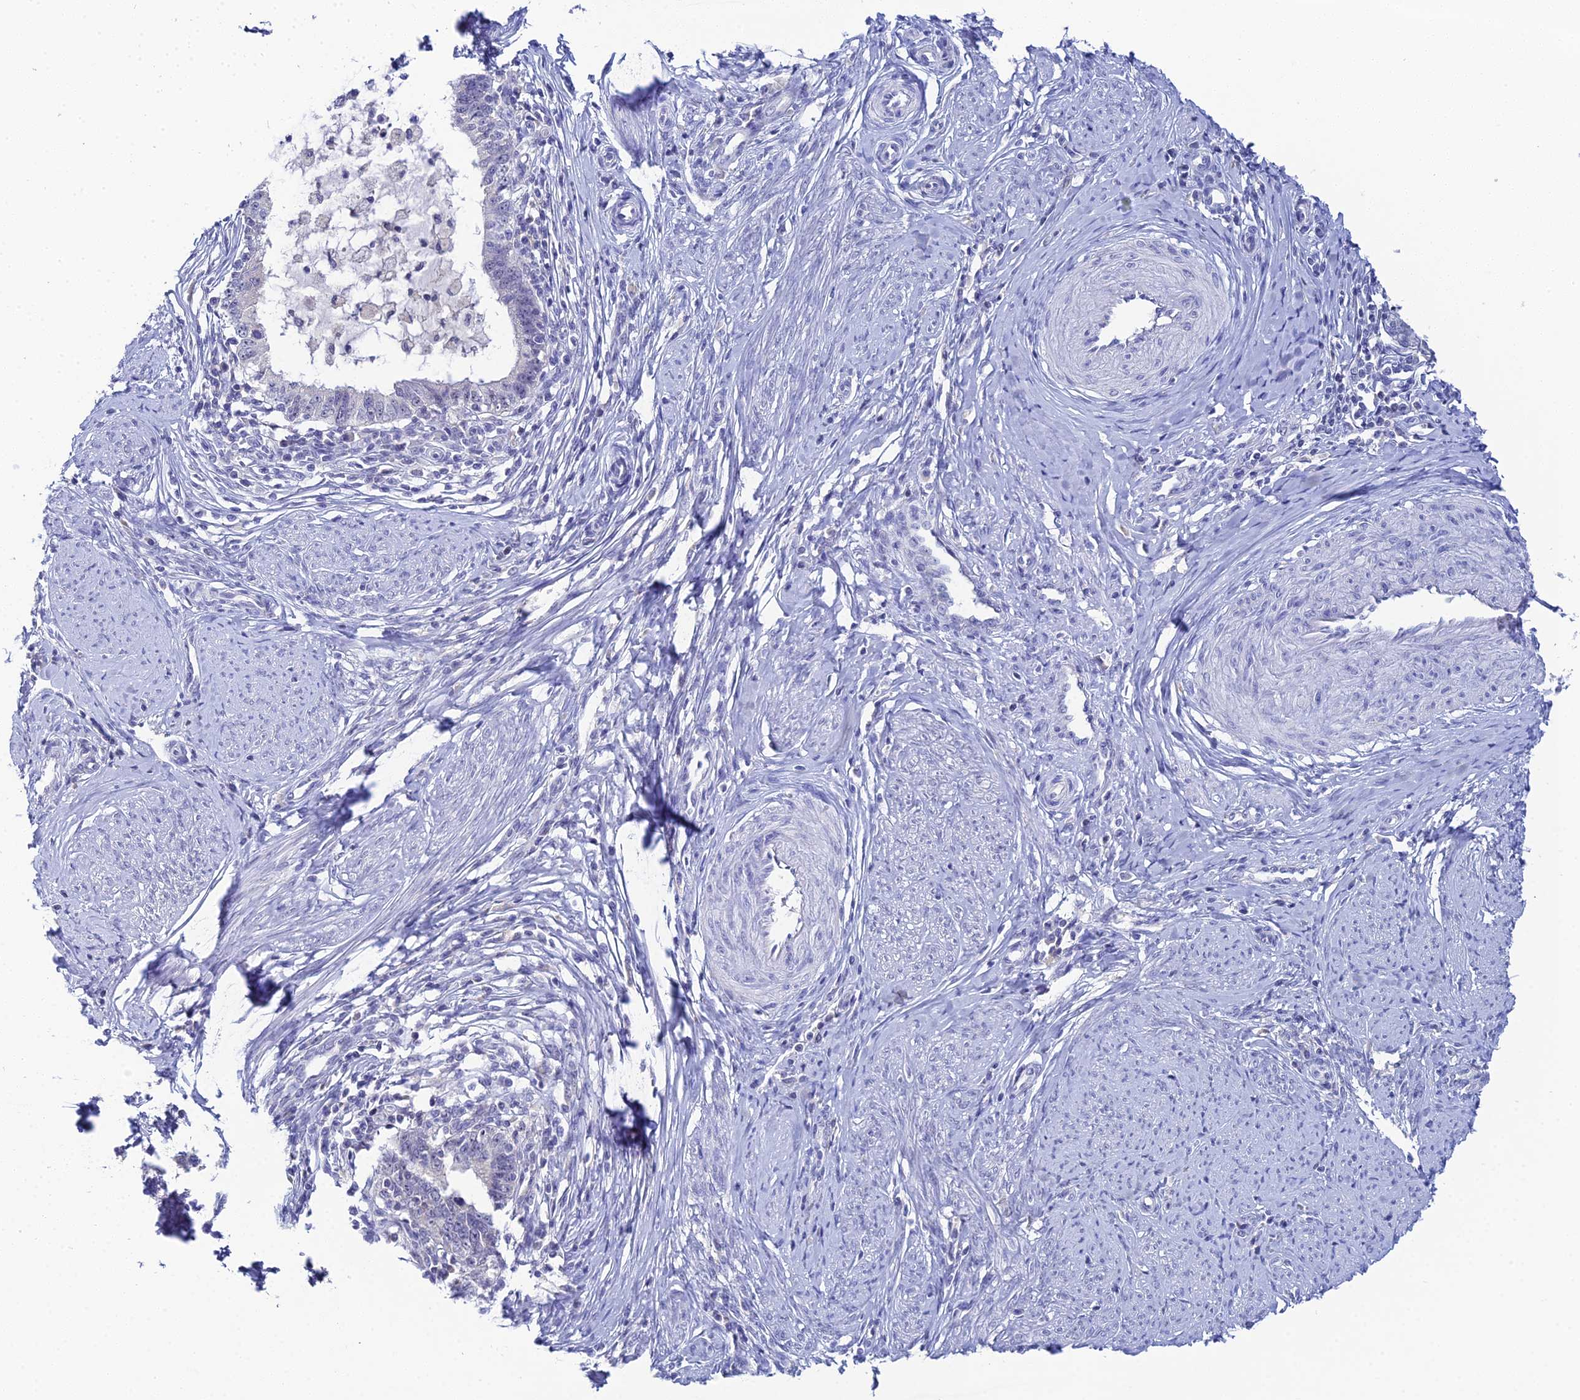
{"staining": {"intensity": "negative", "quantity": "none", "location": "none"}, "tissue": "cervical cancer", "cell_type": "Tumor cells", "image_type": "cancer", "snomed": [{"axis": "morphology", "description": "Adenocarcinoma, NOS"}, {"axis": "topography", "description": "Cervix"}], "caption": "Immunohistochemistry micrograph of neoplastic tissue: human cervical adenocarcinoma stained with DAB (3,3'-diaminobenzidine) reveals no significant protein expression in tumor cells.", "gene": "PLPP4", "patient": {"sex": "female", "age": 36}}